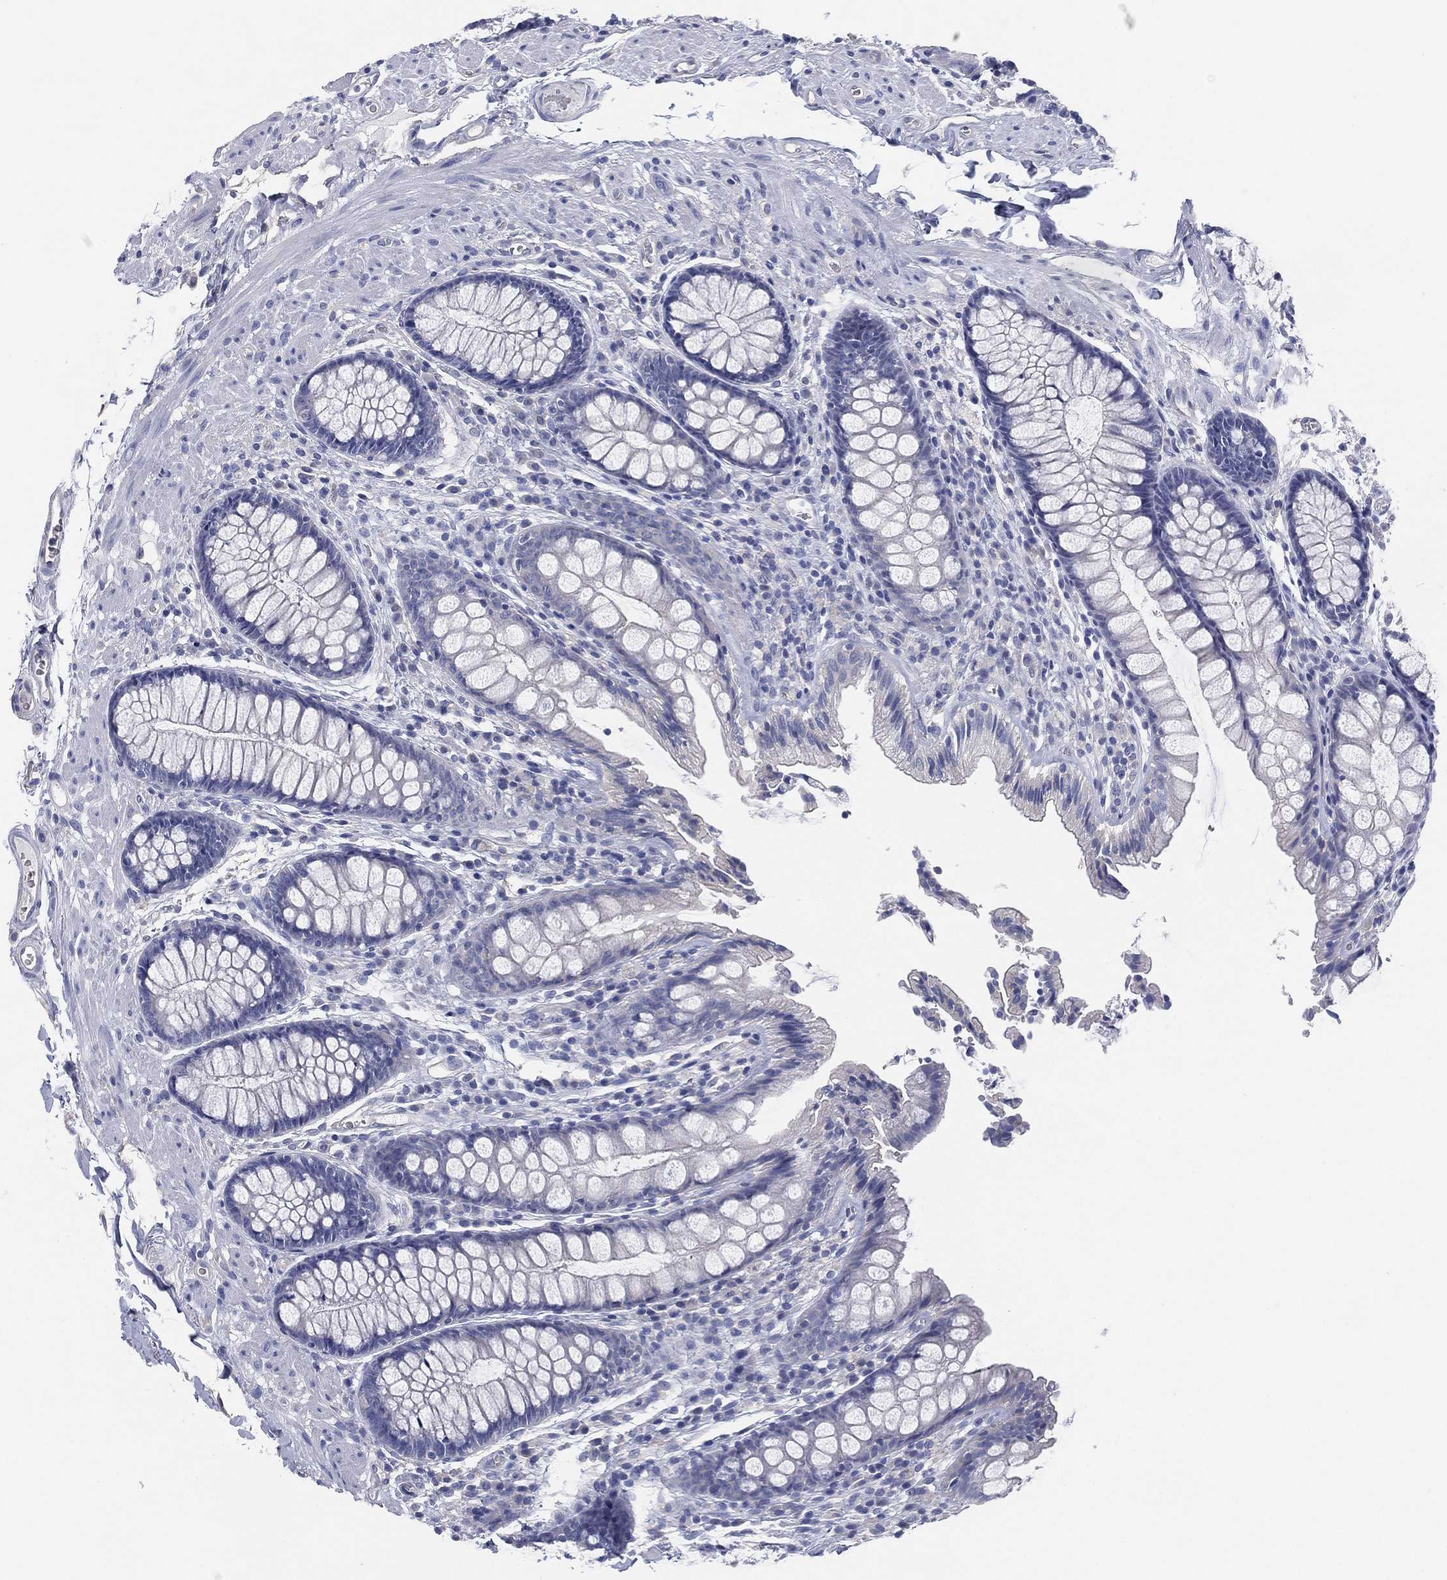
{"staining": {"intensity": "negative", "quantity": "none", "location": "none"}, "tissue": "colon", "cell_type": "Endothelial cells", "image_type": "normal", "snomed": [{"axis": "morphology", "description": "Normal tissue, NOS"}, {"axis": "topography", "description": "Colon"}], "caption": "Image shows no protein expression in endothelial cells of unremarkable colon.", "gene": "CCDC70", "patient": {"sex": "female", "age": 86}}